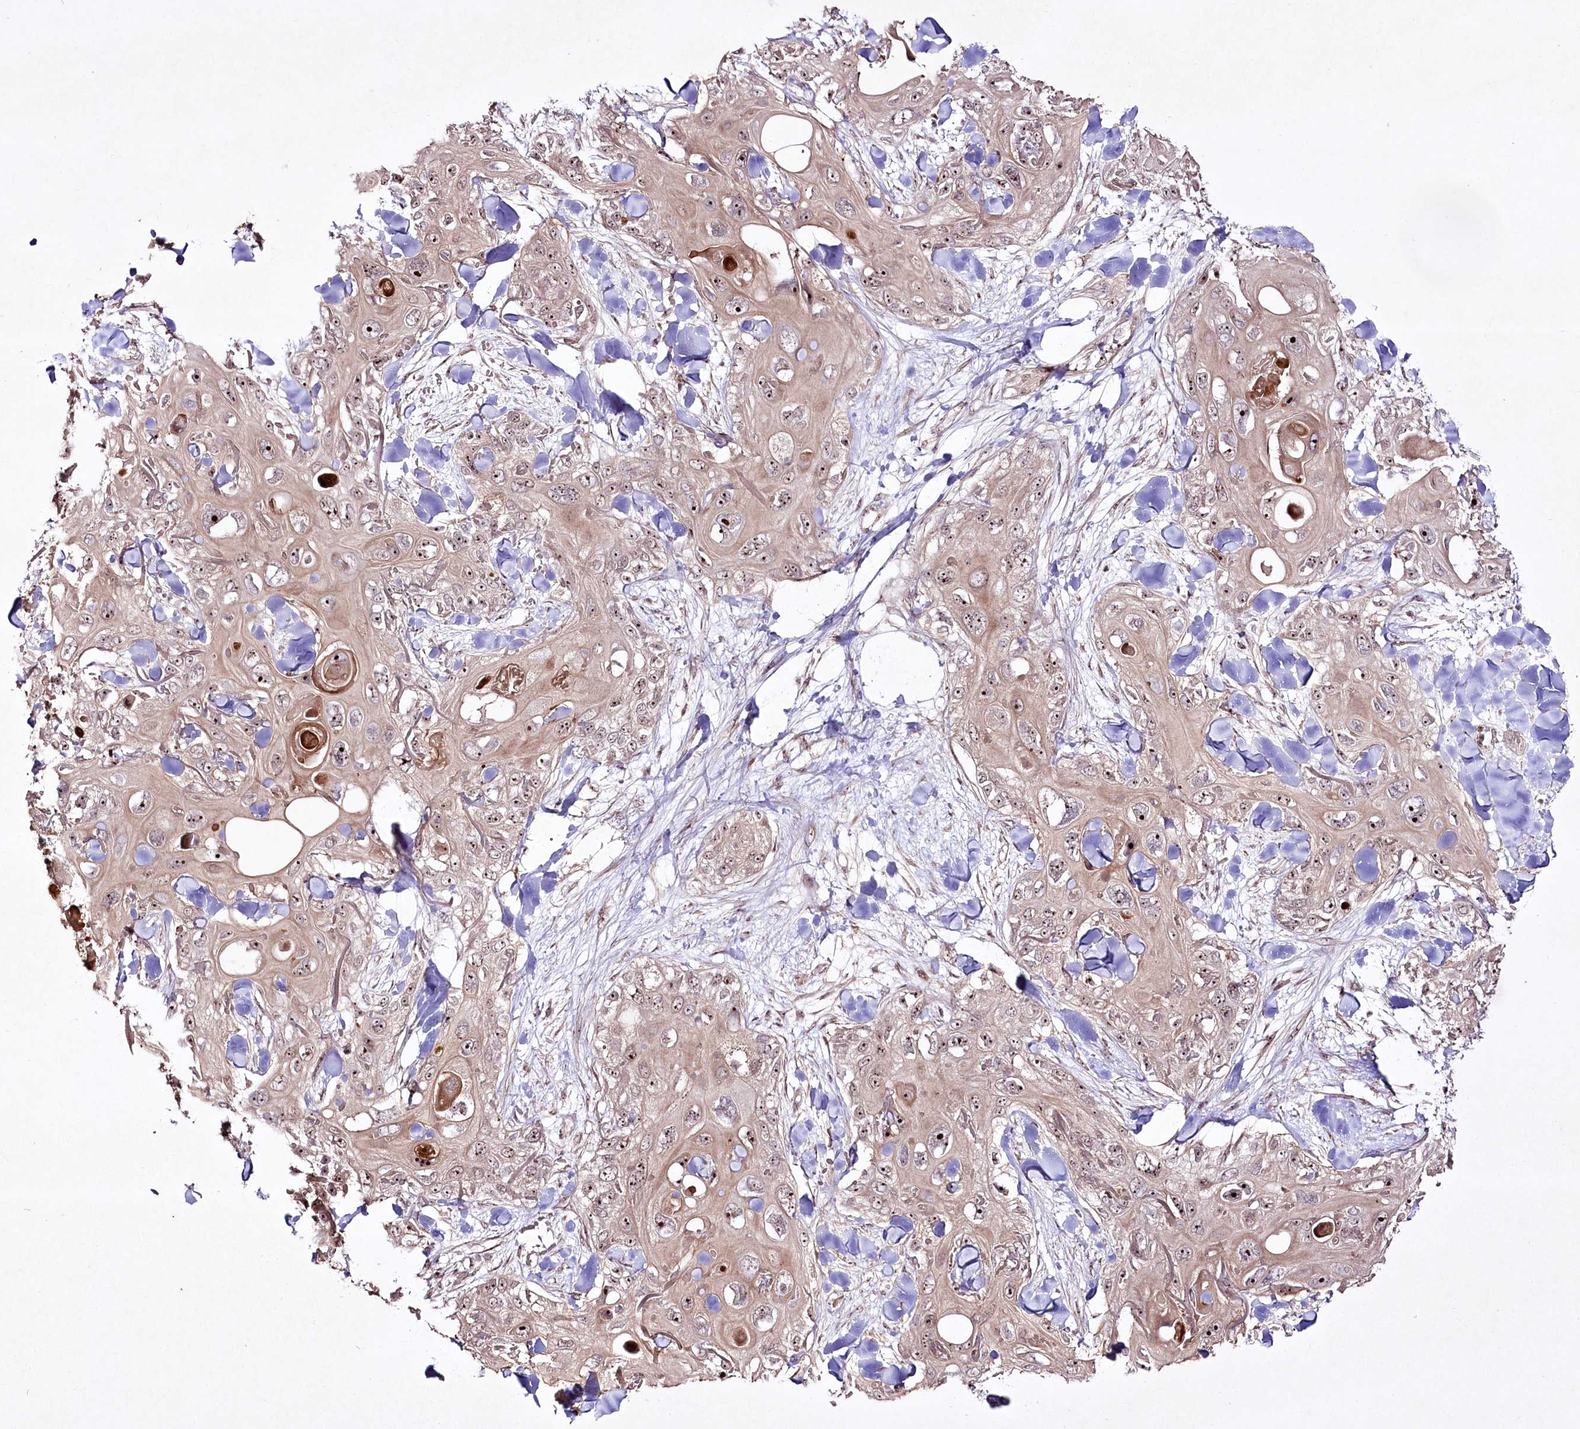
{"staining": {"intensity": "moderate", "quantity": ">75%", "location": "nuclear"}, "tissue": "skin cancer", "cell_type": "Tumor cells", "image_type": "cancer", "snomed": [{"axis": "morphology", "description": "Normal tissue, NOS"}, {"axis": "morphology", "description": "Squamous cell carcinoma, NOS"}, {"axis": "topography", "description": "Skin"}], "caption": "Human skin cancer stained with a brown dye demonstrates moderate nuclear positive expression in approximately >75% of tumor cells.", "gene": "CCDC59", "patient": {"sex": "male", "age": 72}}